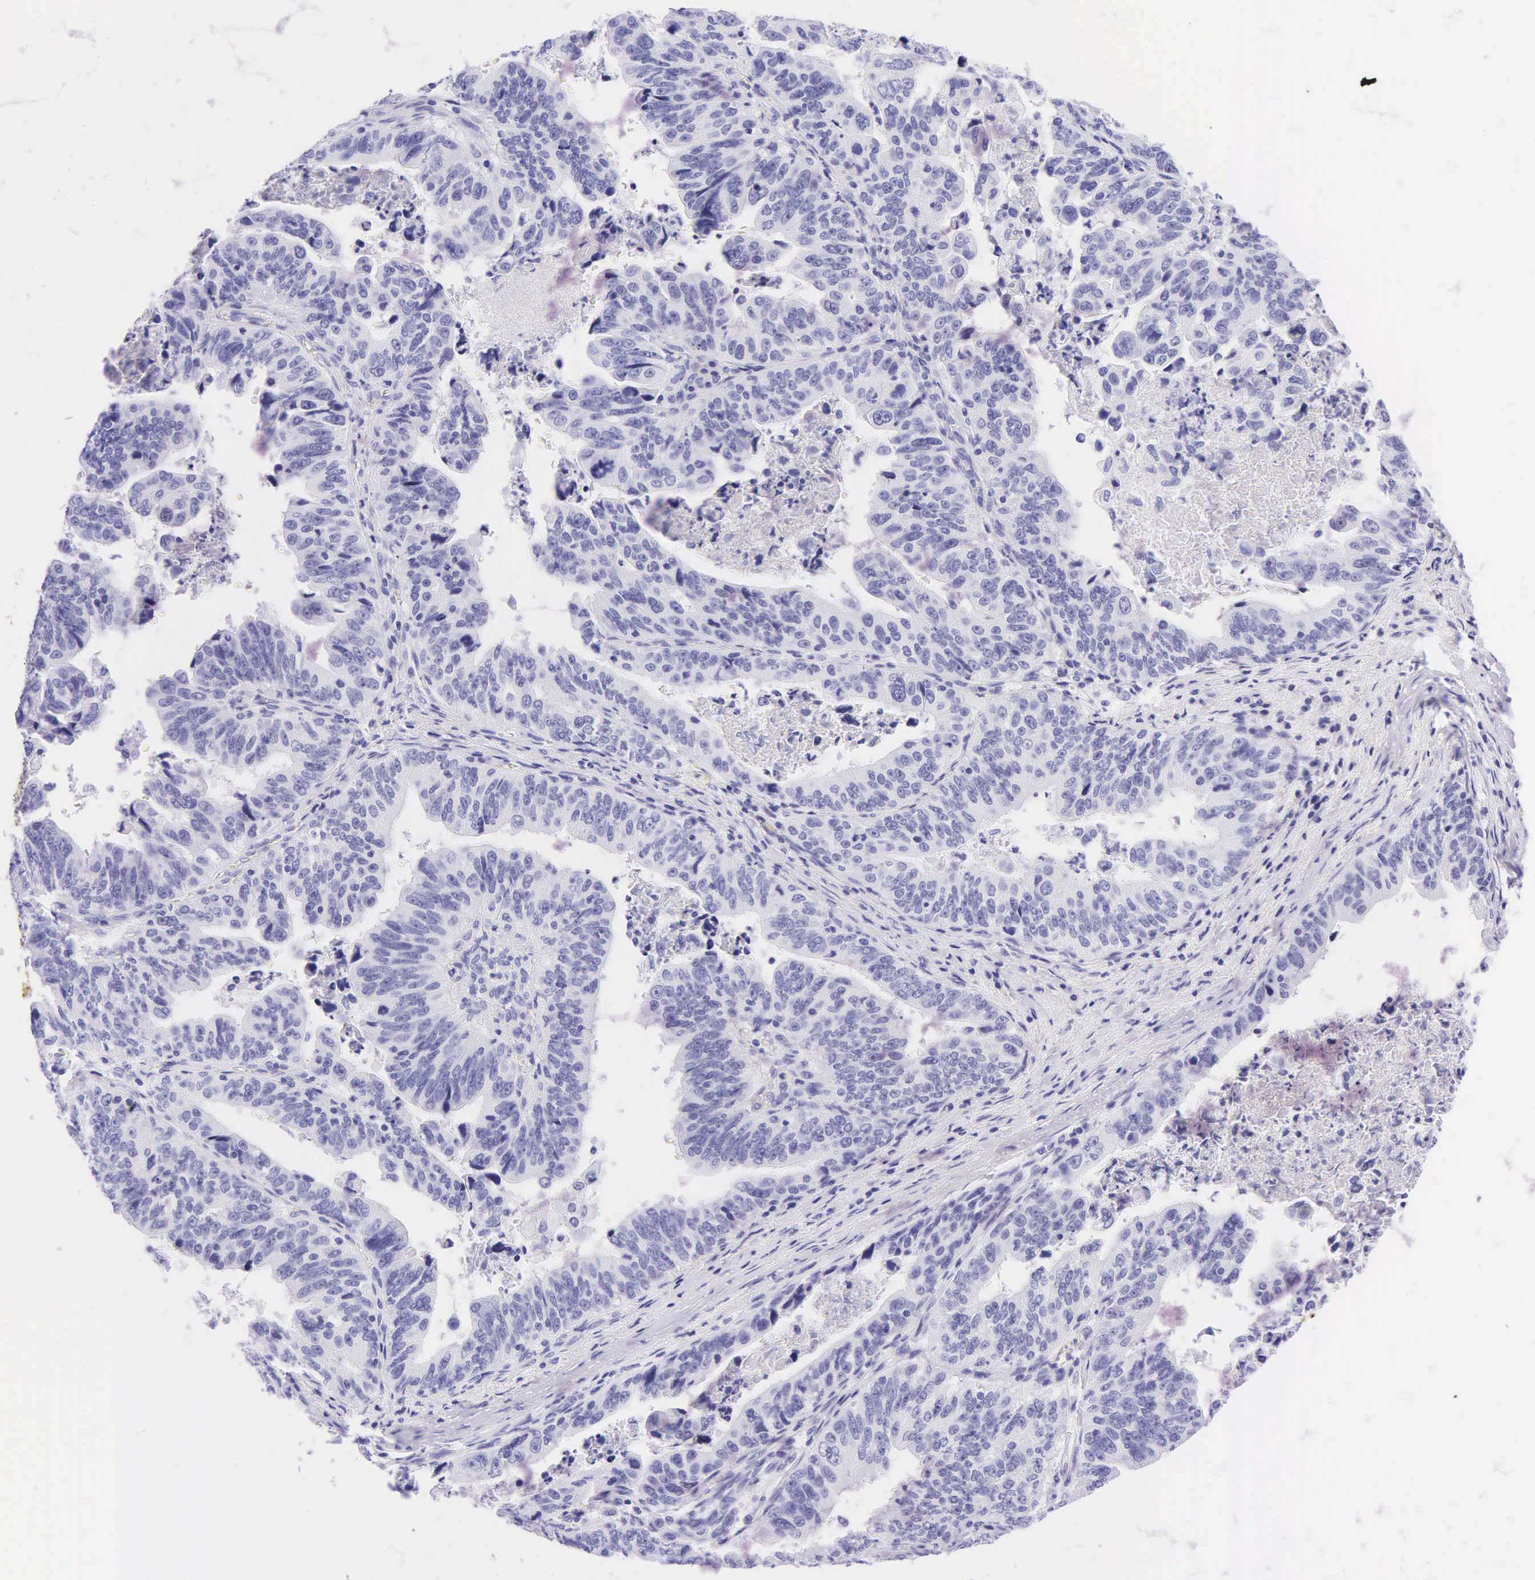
{"staining": {"intensity": "negative", "quantity": "none", "location": "none"}, "tissue": "stomach cancer", "cell_type": "Tumor cells", "image_type": "cancer", "snomed": [{"axis": "morphology", "description": "Adenocarcinoma, NOS"}, {"axis": "topography", "description": "Stomach, upper"}], "caption": "Immunohistochemical staining of human stomach cancer (adenocarcinoma) displays no significant expression in tumor cells.", "gene": "DES", "patient": {"sex": "female", "age": 50}}